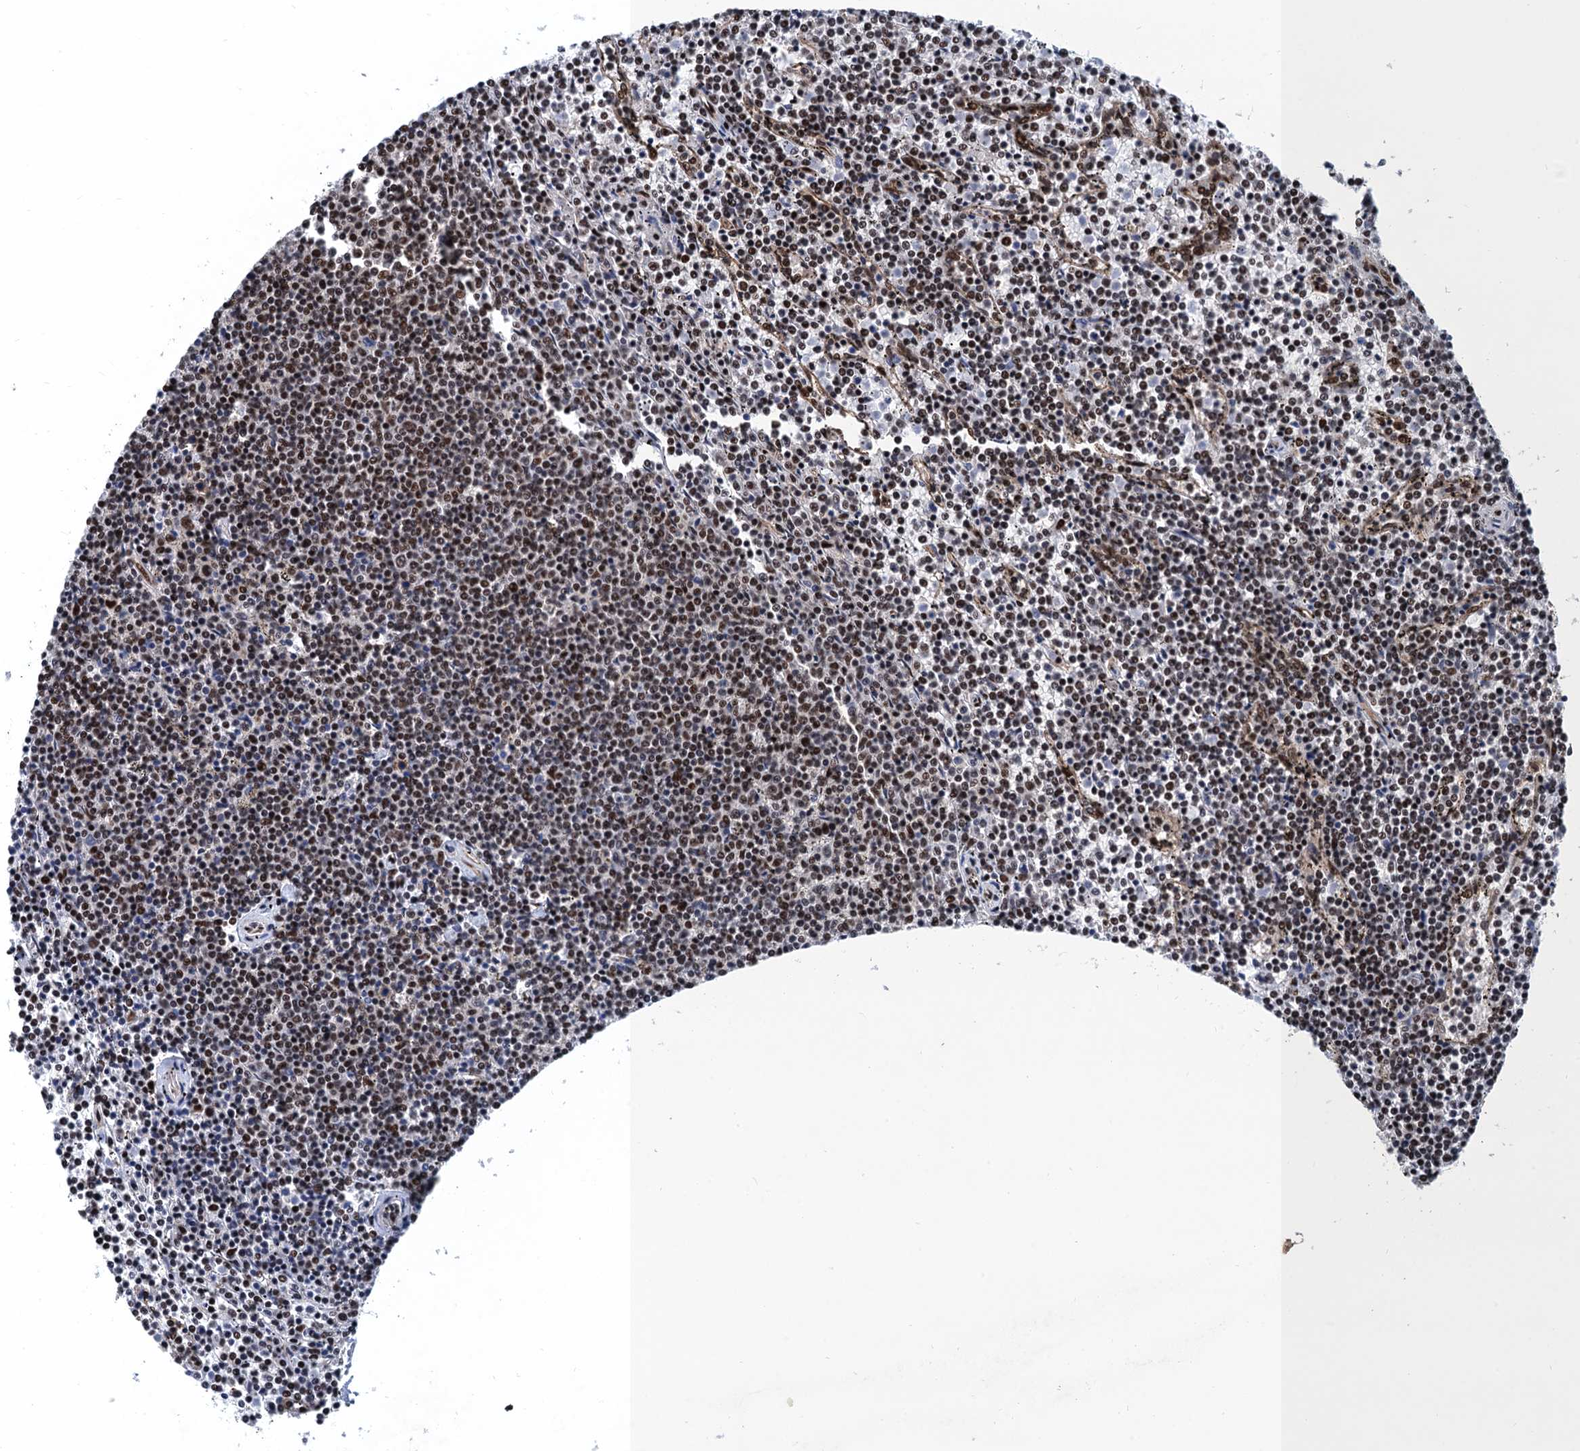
{"staining": {"intensity": "moderate", "quantity": "25%-75%", "location": "nuclear"}, "tissue": "lymphoma", "cell_type": "Tumor cells", "image_type": "cancer", "snomed": [{"axis": "morphology", "description": "Malignant lymphoma, non-Hodgkin's type, Low grade"}, {"axis": "topography", "description": "Spleen"}], "caption": "The image shows a brown stain indicating the presence of a protein in the nuclear of tumor cells in lymphoma.", "gene": "PPP4R1", "patient": {"sex": "female", "age": 50}}